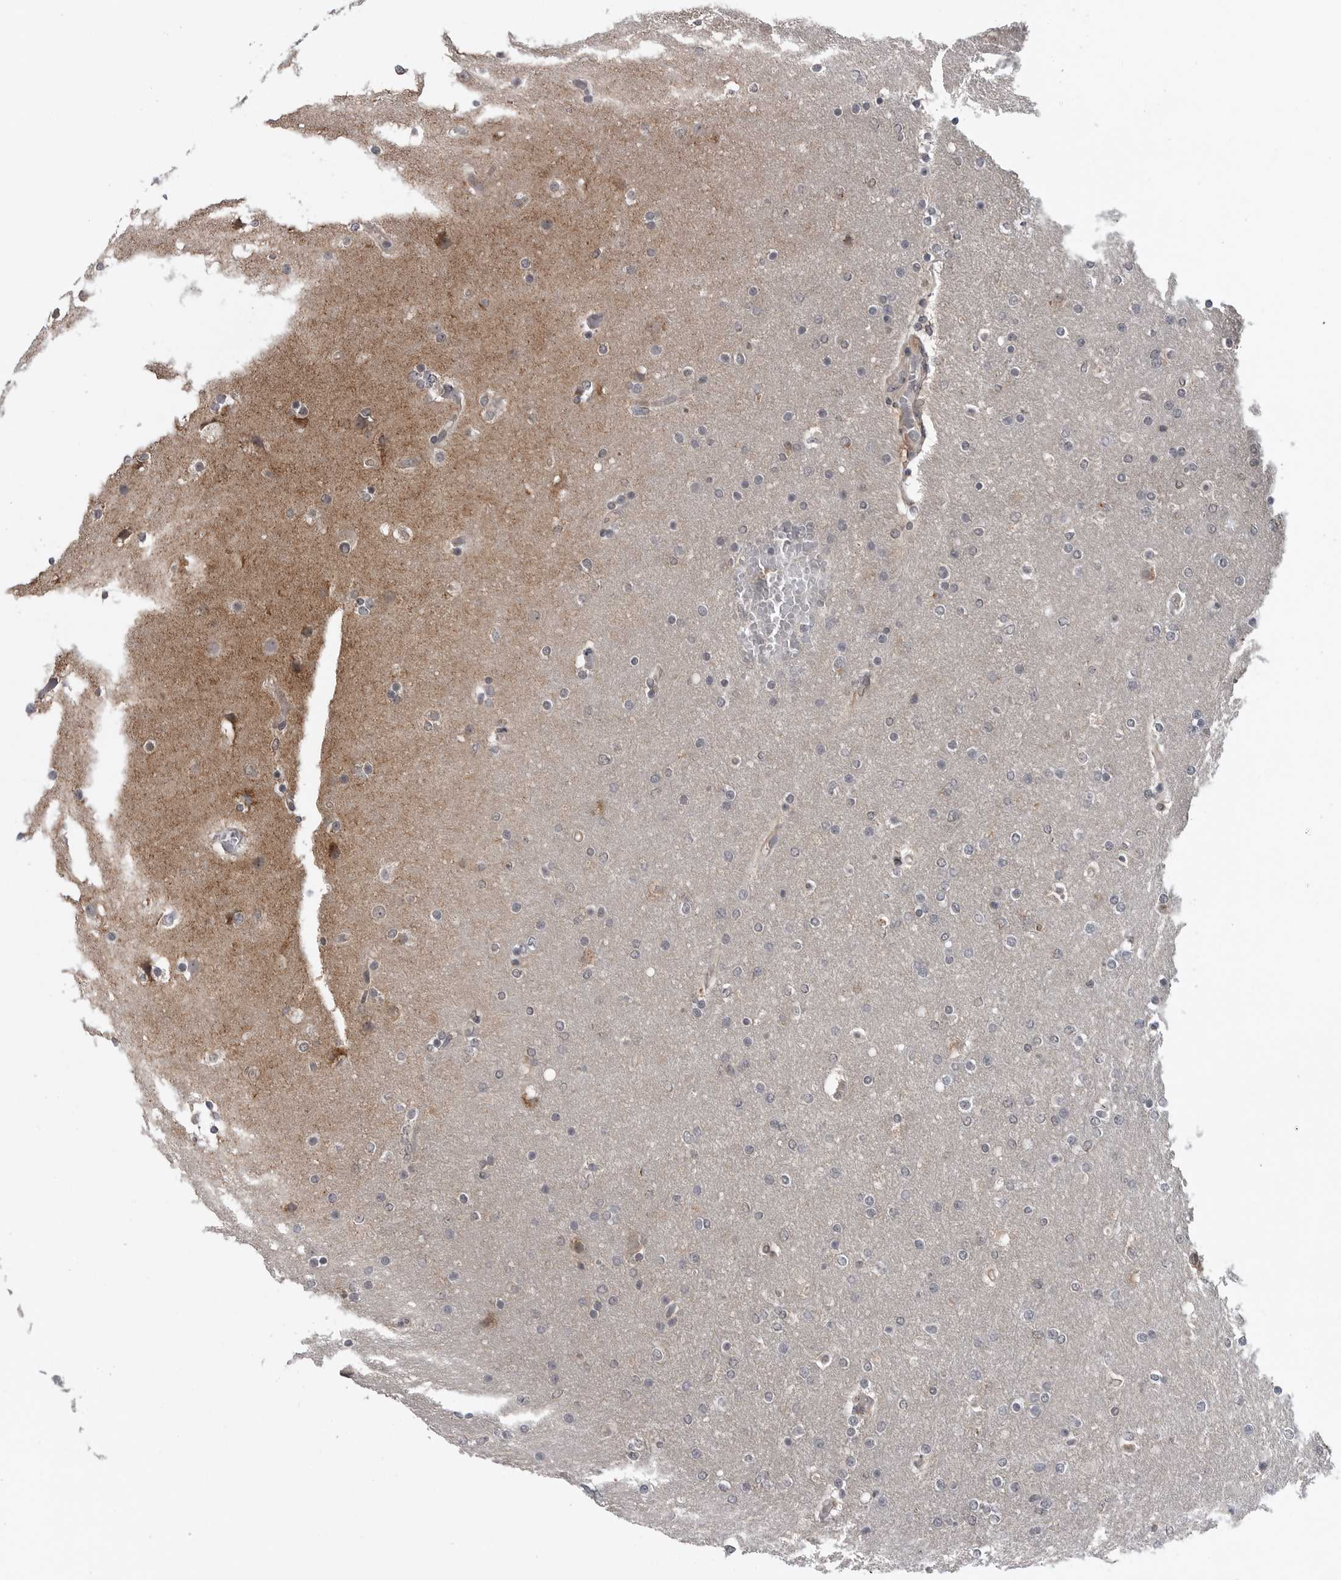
{"staining": {"intensity": "negative", "quantity": "none", "location": "none"}, "tissue": "glioma", "cell_type": "Tumor cells", "image_type": "cancer", "snomed": [{"axis": "morphology", "description": "Glioma, malignant, High grade"}, {"axis": "topography", "description": "Cerebral cortex"}], "caption": "Protein analysis of malignant glioma (high-grade) exhibits no significant expression in tumor cells.", "gene": "FAAP100", "patient": {"sex": "female", "age": 36}}